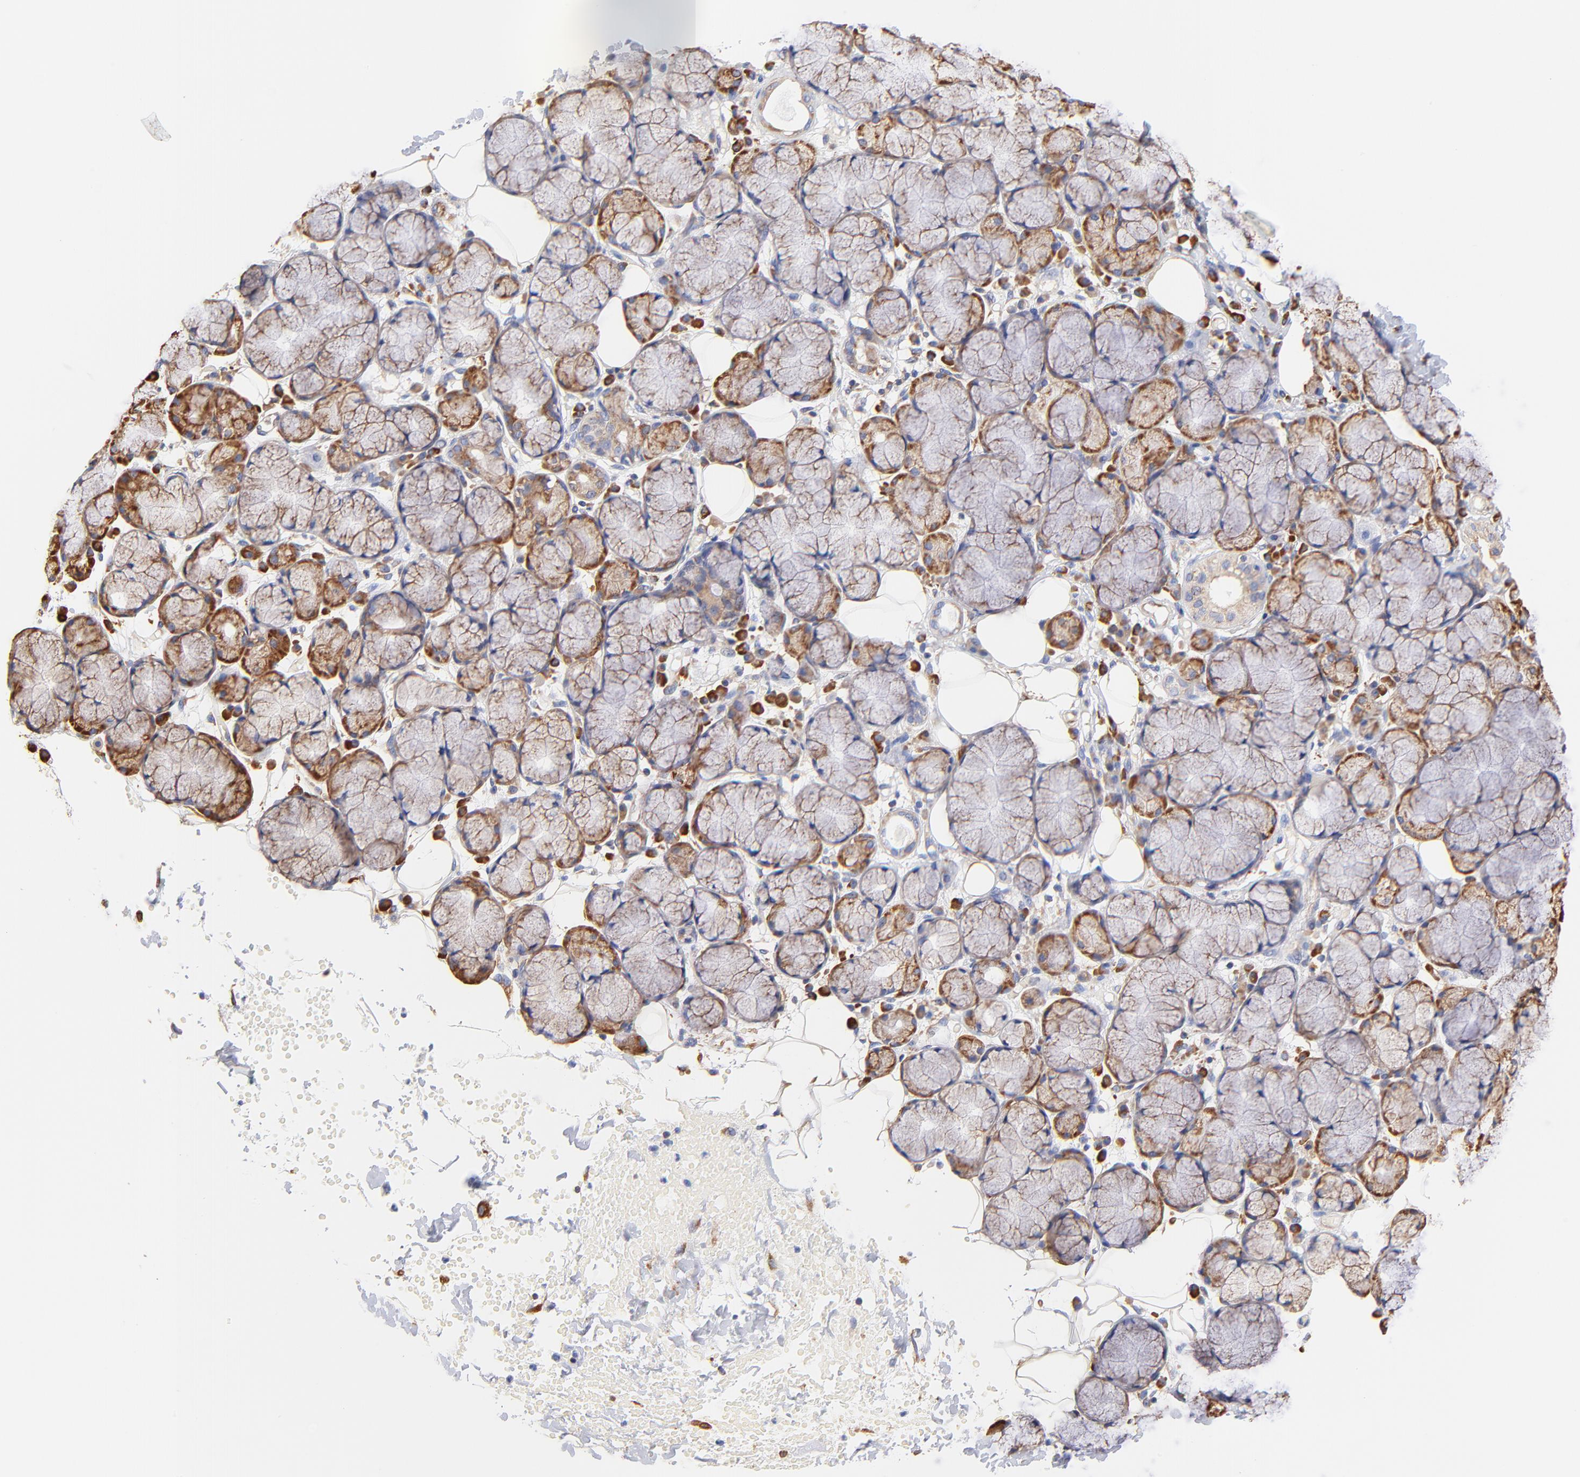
{"staining": {"intensity": "strong", "quantity": ">75%", "location": "cytoplasmic/membranous"}, "tissue": "salivary gland", "cell_type": "Glandular cells", "image_type": "normal", "snomed": [{"axis": "morphology", "description": "Normal tissue, NOS"}, {"axis": "topography", "description": "Skeletal muscle"}, {"axis": "topography", "description": "Oral tissue"}, {"axis": "topography", "description": "Salivary gland"}, {"axis": "topography", "description": "Peripheral nerve tissue"}], "caption": "Salivary gland stained with DAB (3,3'-diaminobenzidine) immunohistochemistry reveals high levels of strong cytoplasmic/membranous staining in about >75% of glandular cells. (Brightfield microscopy of DAB IHC at high magnification).", "gene": "RPL27", "patient": {"sex": "male", "age": 54}}